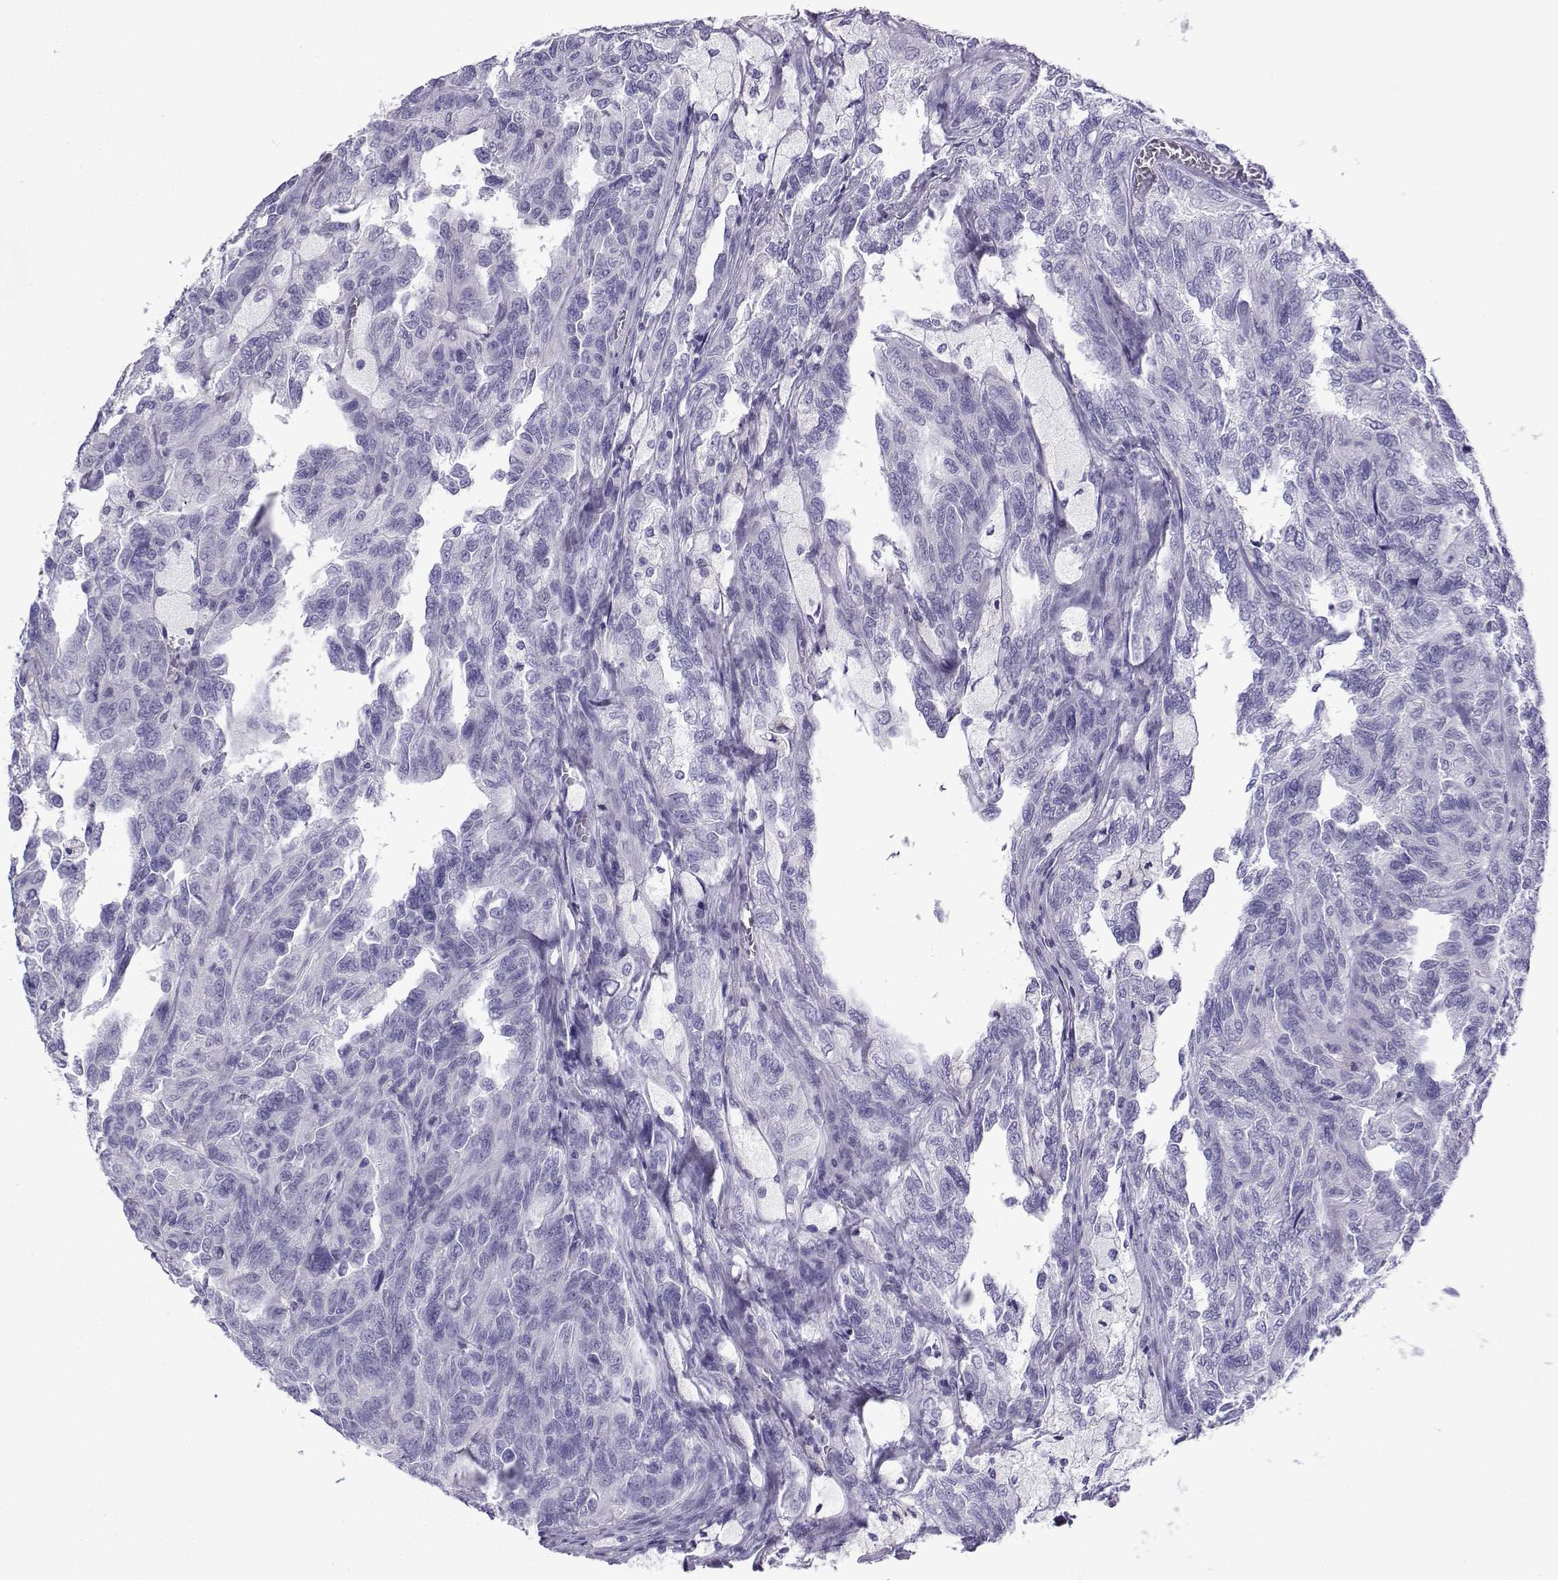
{"staining": {"intensity": "negative", "quantity": "none", "location": "none"}, "tissue": "renal cancer", "cell_type": "Tumor cells", "image_type": "cancer", "snomed": [{"axis": "morphology", "description": "Adenocarcinoma, NOS"}, {"axis": "topography", "description": "Kidney"}], "caption": "DAB immunohistochemical staining of human renal adenocarcinoma shows no significant expression in tumor cells. Nuclei are stained in blue.", "gene": "TRIM46", "patient": {"sex": "male", "age": 79}}